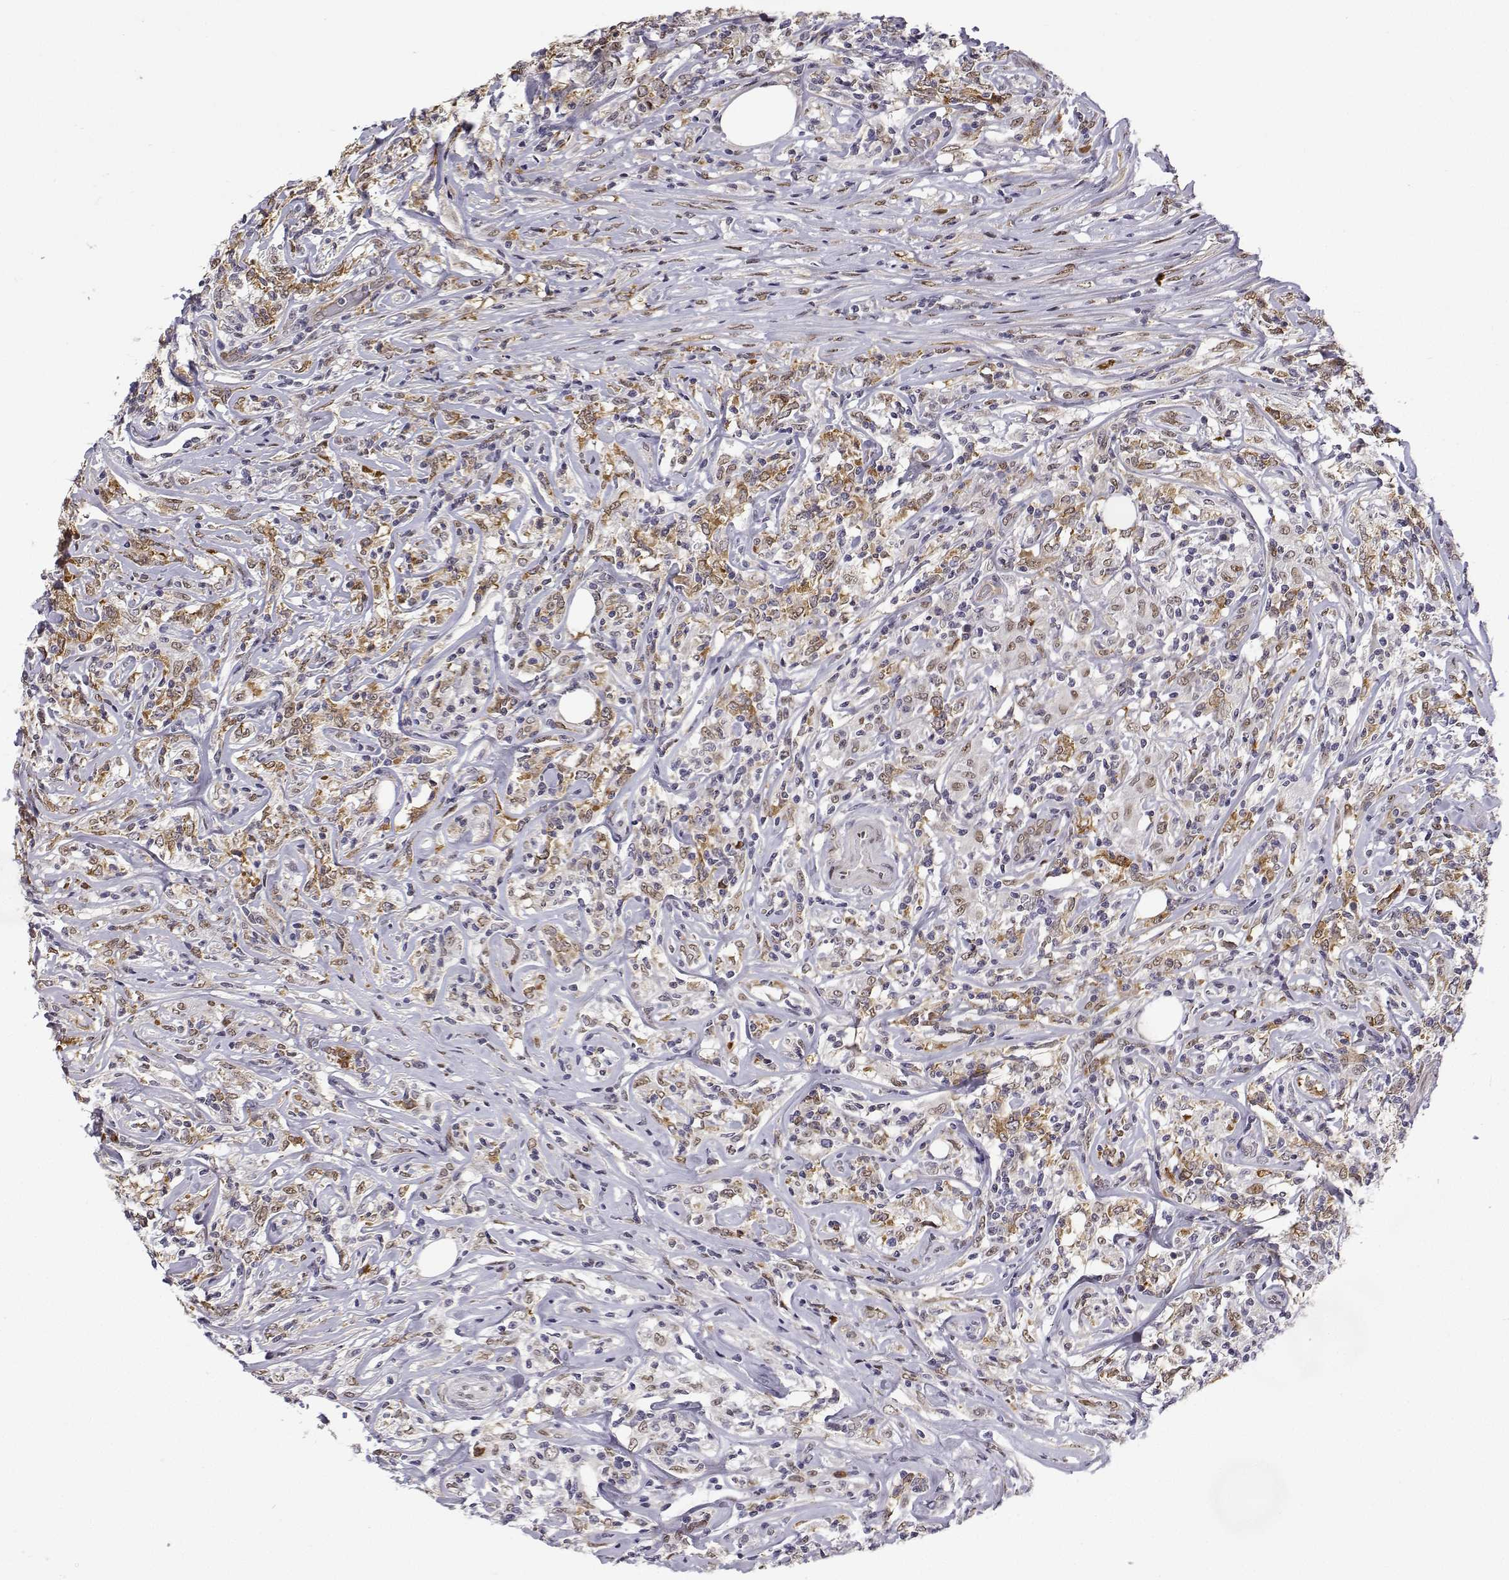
{"staining": {"intensity": "moderate", "quantity": "<25%", "location": "cytoplasmic/membranous"}, "tissue": "lymphoma", "cell_type": "Tumor cells", "image_type": "cancer", "snomed": [{"axis": "morphology", "description": "Malignant lymphoma, non-Hodgkin's type, High grade"}, {"axis": "topography", "description": "Lymph node"}], "caption": "DAB immunohistochemical staining of high-grade malignant lymphoma, non-Hodgkin's type shows moderate cytoplasmic/membranous protein expression in about <25% of tumor cells.", "gene": "PHGDH", "patient": {"sex": "female", "age": 84}}